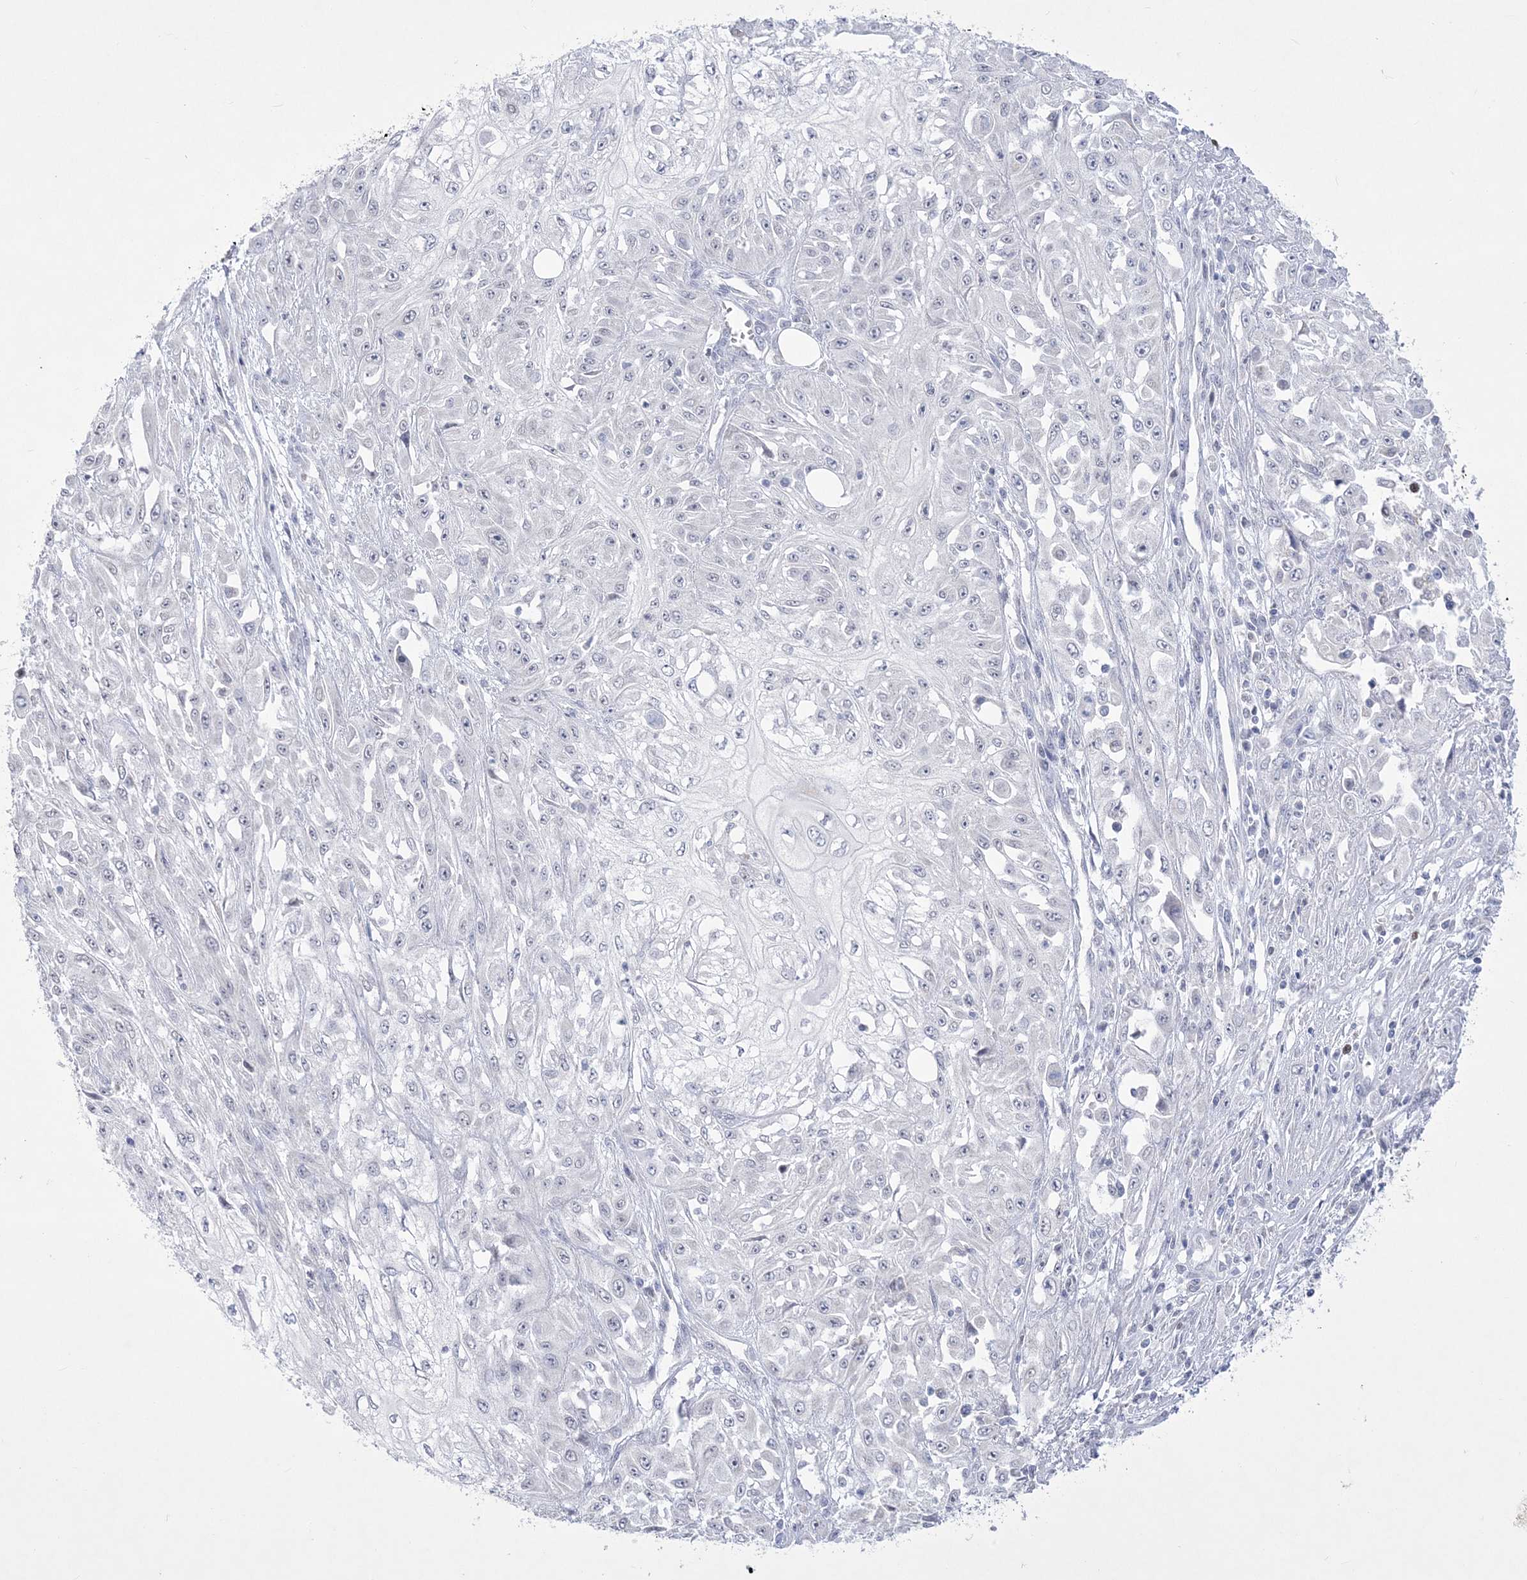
{"staining": {"intensity": "negative", "quantity": "none", "location": "none"}, "tissue": "skin cancer", "cell_type": "Tumor cells", "image_type": "cancer", "snomed": [{"axis": "morphology", "description": "Squamous cell carcinoma, NOS"}, {"axis": "morphology", "description": "Squamous cell carcinoma, metastatic, NOS"}, {"axis": "topography", "description": "Skin"}, {"axis": "topography", "description": "Lymph node"}], "caption": "Squamous cell carcinoma (skin) stained for a protein using IHC exhibits no expression tumor cells.", "gene": "WDR27", "patient": {"sex": "male", "age": 75}}